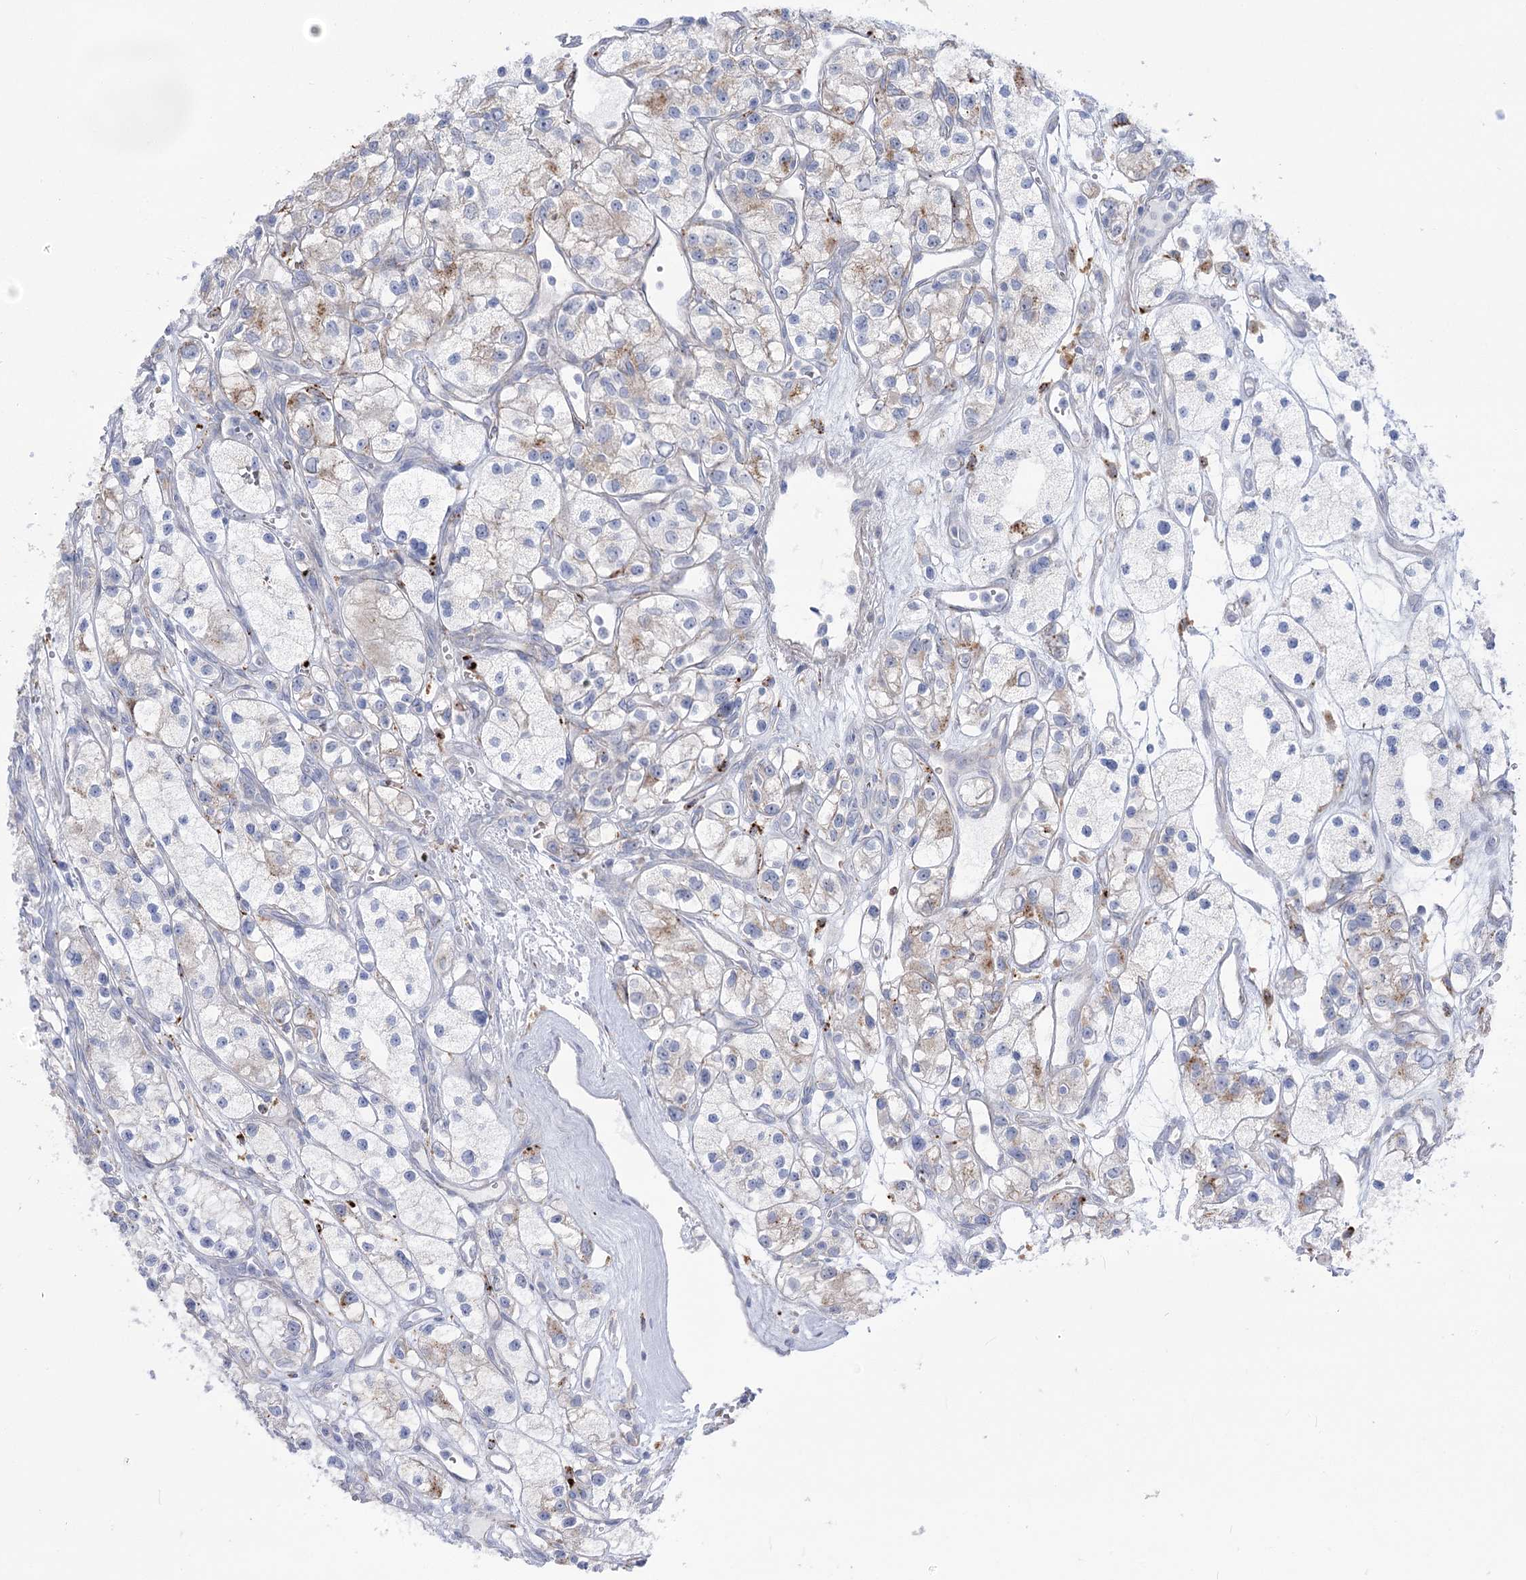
{"staining": {"intensity": "weak", "quantity": "<25%", "location": "cytoplasmic/membranous"}, "tissue": "renal cancer", "cell_type": "Tumor cells", "image_type": "cancer", "snomed": [{"axis": "morphology", "description": "Adenocarcinoma, NOS"}, {"axis": "topography", "description": "Kidney"}], "caption": "The photomicrograph exhibits no significant staining in tumor cells of adenocarcinoma (renal). Brightfield microscopy of immunohistochemistry stained with DAB (3,3'-diaminobenzidine) (brown) and hematoxylin (blue), captured at high magnification.", "gene": "SIAE", "patient": {"sex": "female", "age": 57}}